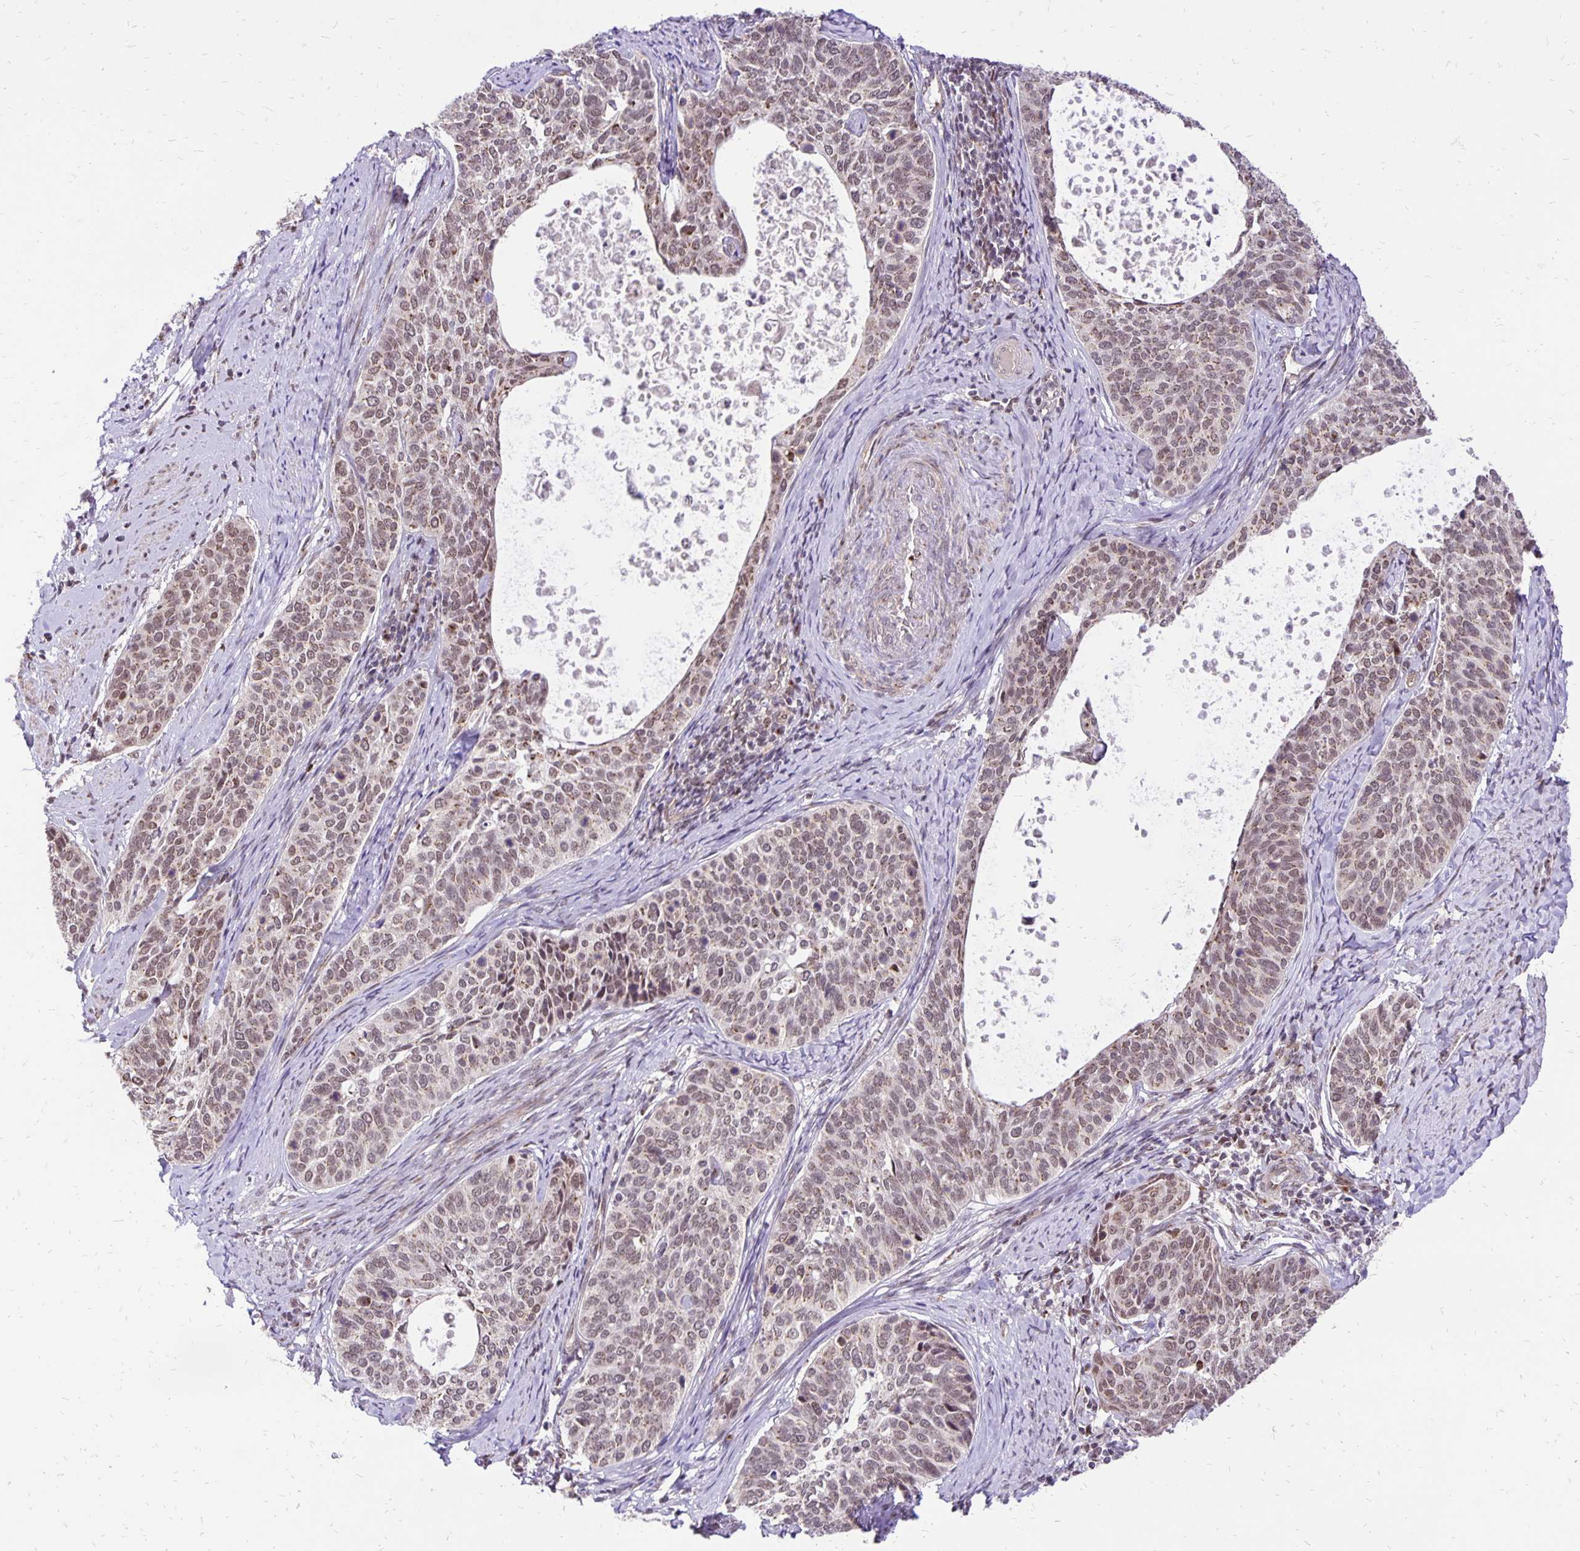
{"staining": {"intensity": "moderate", "quantity": "25%-75%", "location": "cytoplasmic/membranous,nuclear"}, "tissue": "cervical cancer", "cell_type": "Tumor cells", "image_type": "cancer", "snomed": [{"axis": "morphology", "description": "Squamous cell carcinoma, NOS"}, {"axis": "topography", "description": "Cervix"}], "caption": "Moderate cytoplasmic/membranous and nuclear protein positivity is appreciated in about 25%-75% of tumor cells in squamous cell carcinoma (cervical).", "gene": "GOLGA5", "patient": {"sex": "female", "age": 69}}